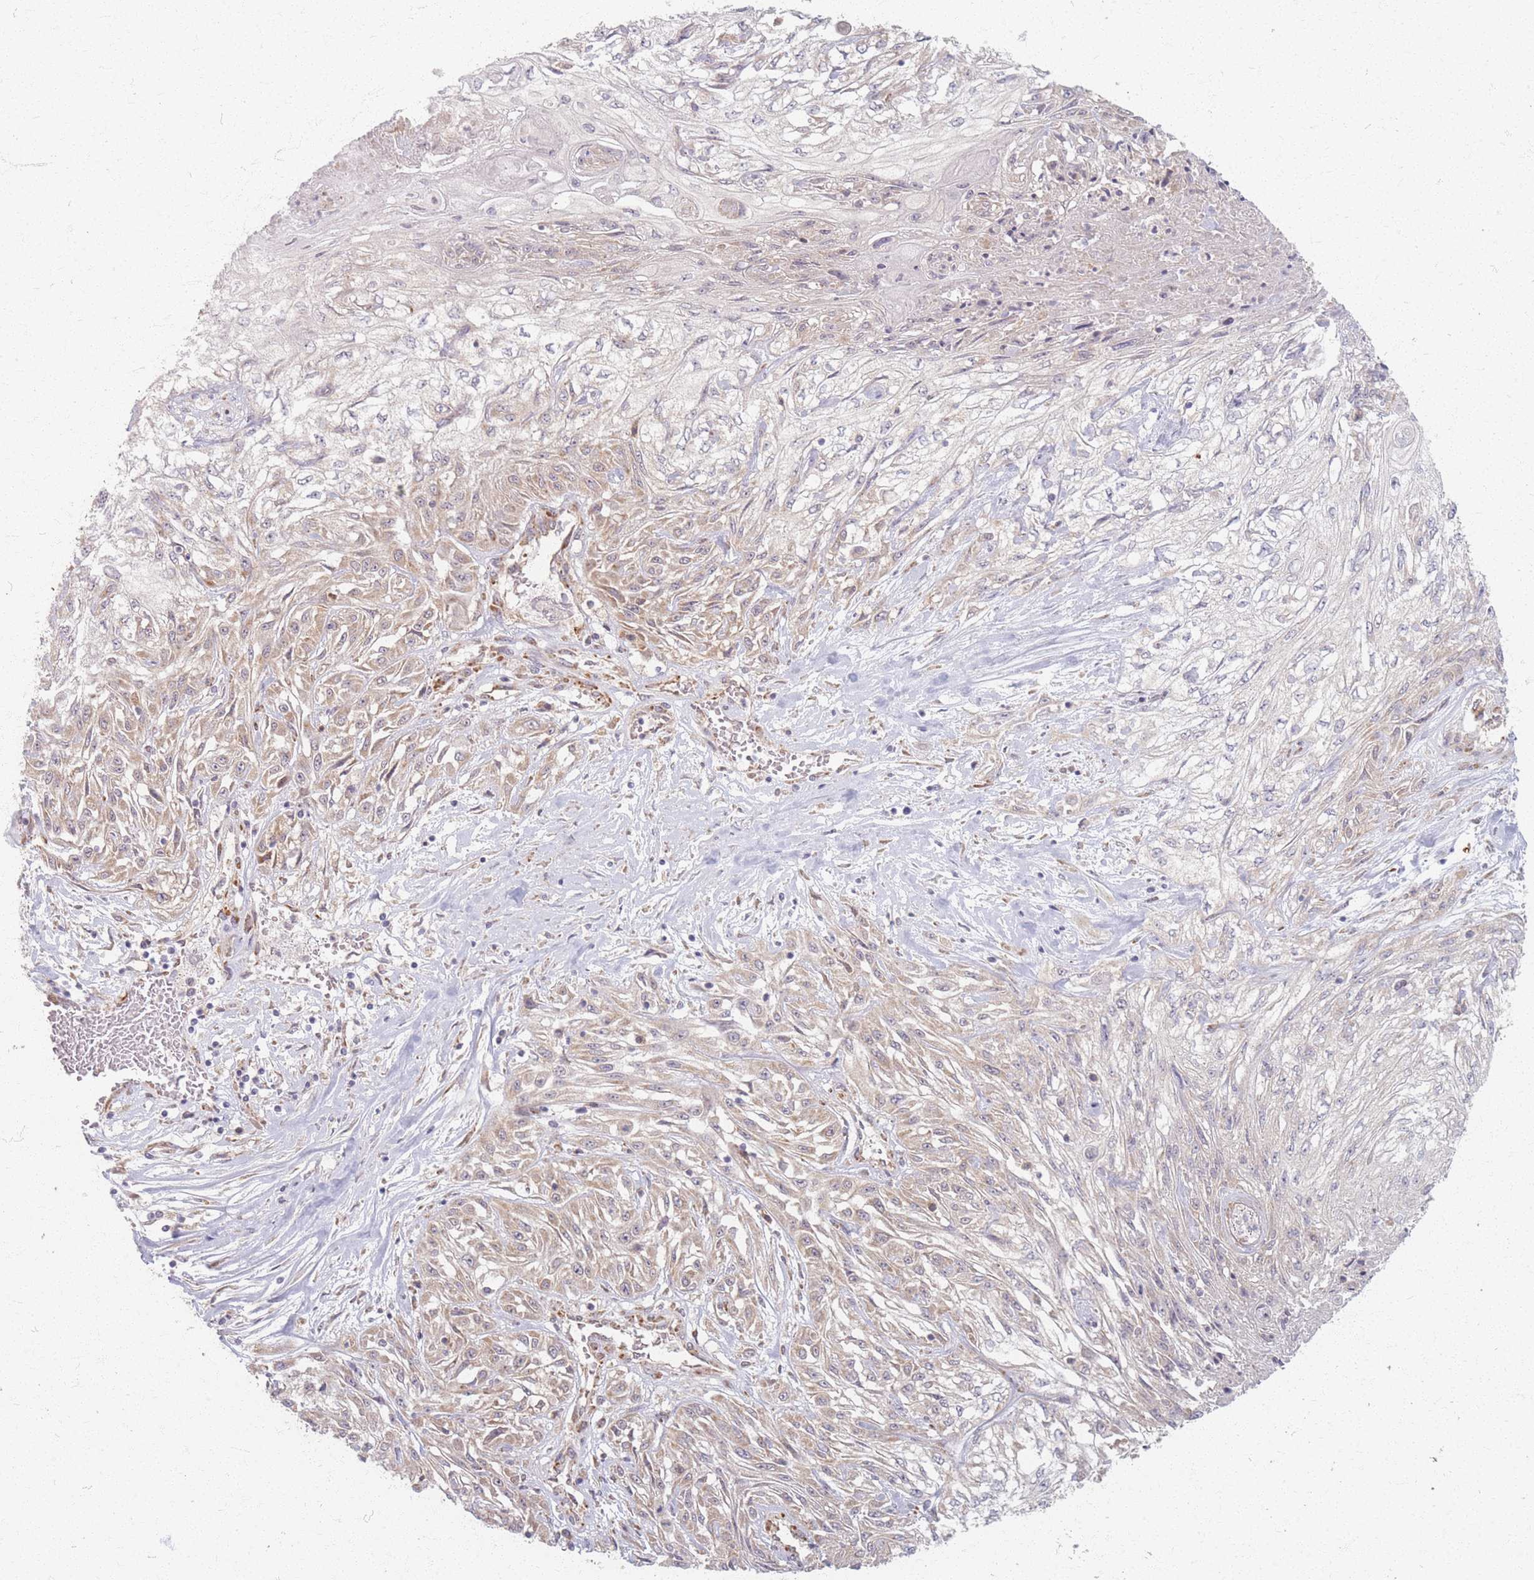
{"staining": {"intensity": "negative", "quantity": "none", "location": "none"}, "tissue": "skin cancer", "cell_type": "Tumor cells", "image_type": "cancer", "snomed": [{"axis": "morphology", "description": "Squamous cell carcinoma, NOS"}, {"axis": "morphology", "description": "Squamous cell carcinoma, metastatic, NOS"}, {"axis": "topography", "description": "Skin"}, {"axis": "topography", "description": "Lymph node"}], "caption": "Immunohistochemical staining of squamous cell carcinoma (skin) exhibits no significant expression in tumor cells. (Stains: DAB immunohistochemistry (IHC) with hematoxylin counter stain, Microscopy: brightfield microscopy at high magnification).", "gene": "SMIM14", "patient": {"sex": "male", "age": 75}}